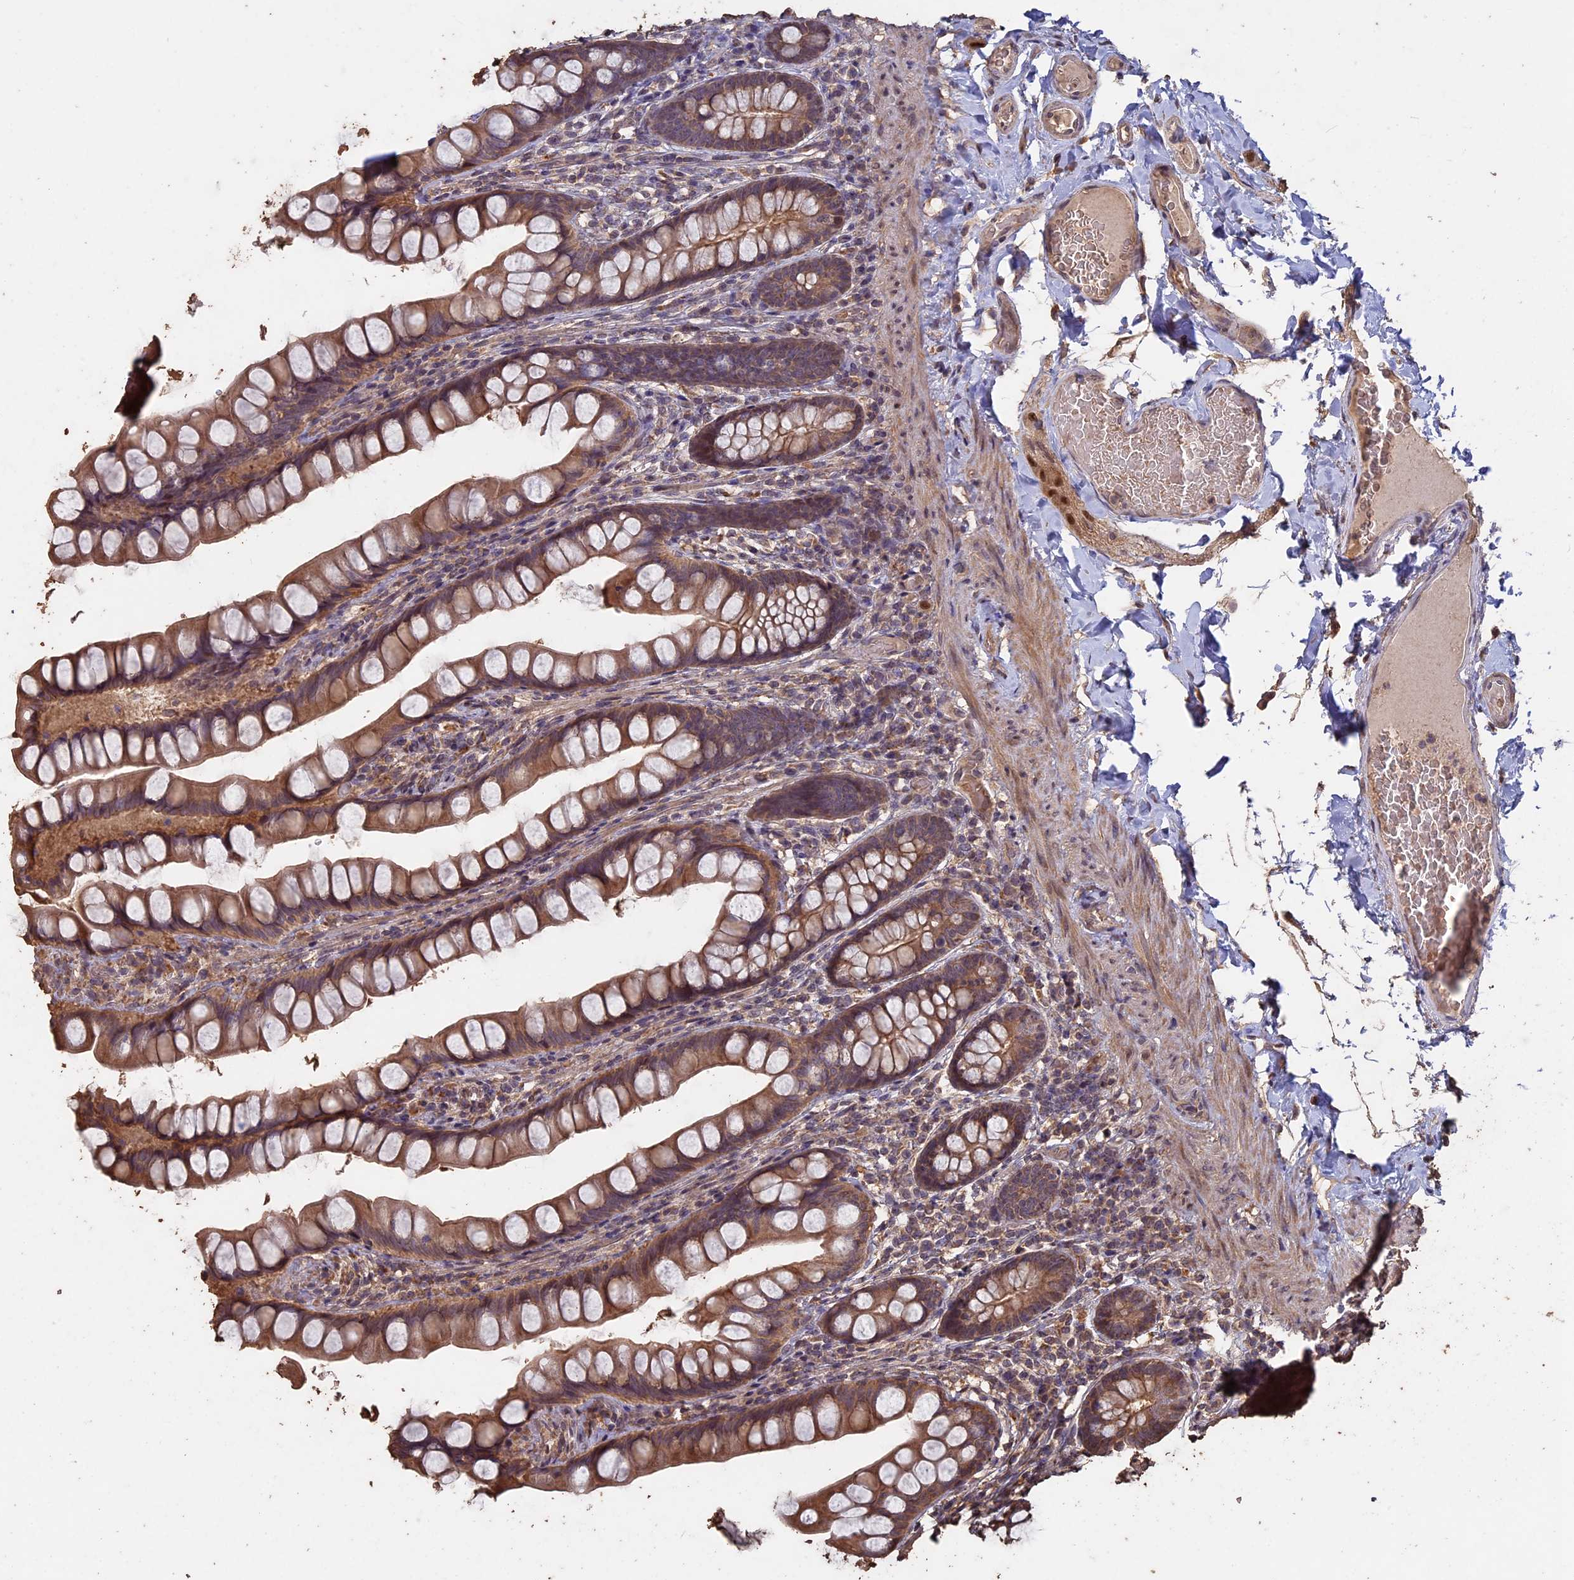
{"staining": {"intensity": "moderate", "quantity": ">75%", "location": "cytoplasmic/membranous"}, "tissue": "small intestine", "cell_type": "Glandular cells", "image_type": "normal", "snomed": [{"axis": "morphology", "description": "Normal tissue, NOS"}, {"axis": "topography", "description": "Small intestine"}], "caption": "Immunohistochemistry (IHC) image of unremarkable small intestine: small intestine stained using immunohistochemistry displays medium levels of moderate protein expression localized specifically in the cytoplasmic/membranous of glandular cells, appearing as a cytoplasmic/membranous brown color.", "gene": "HUNK", "patient": {"sex": "male", "age": 70}}